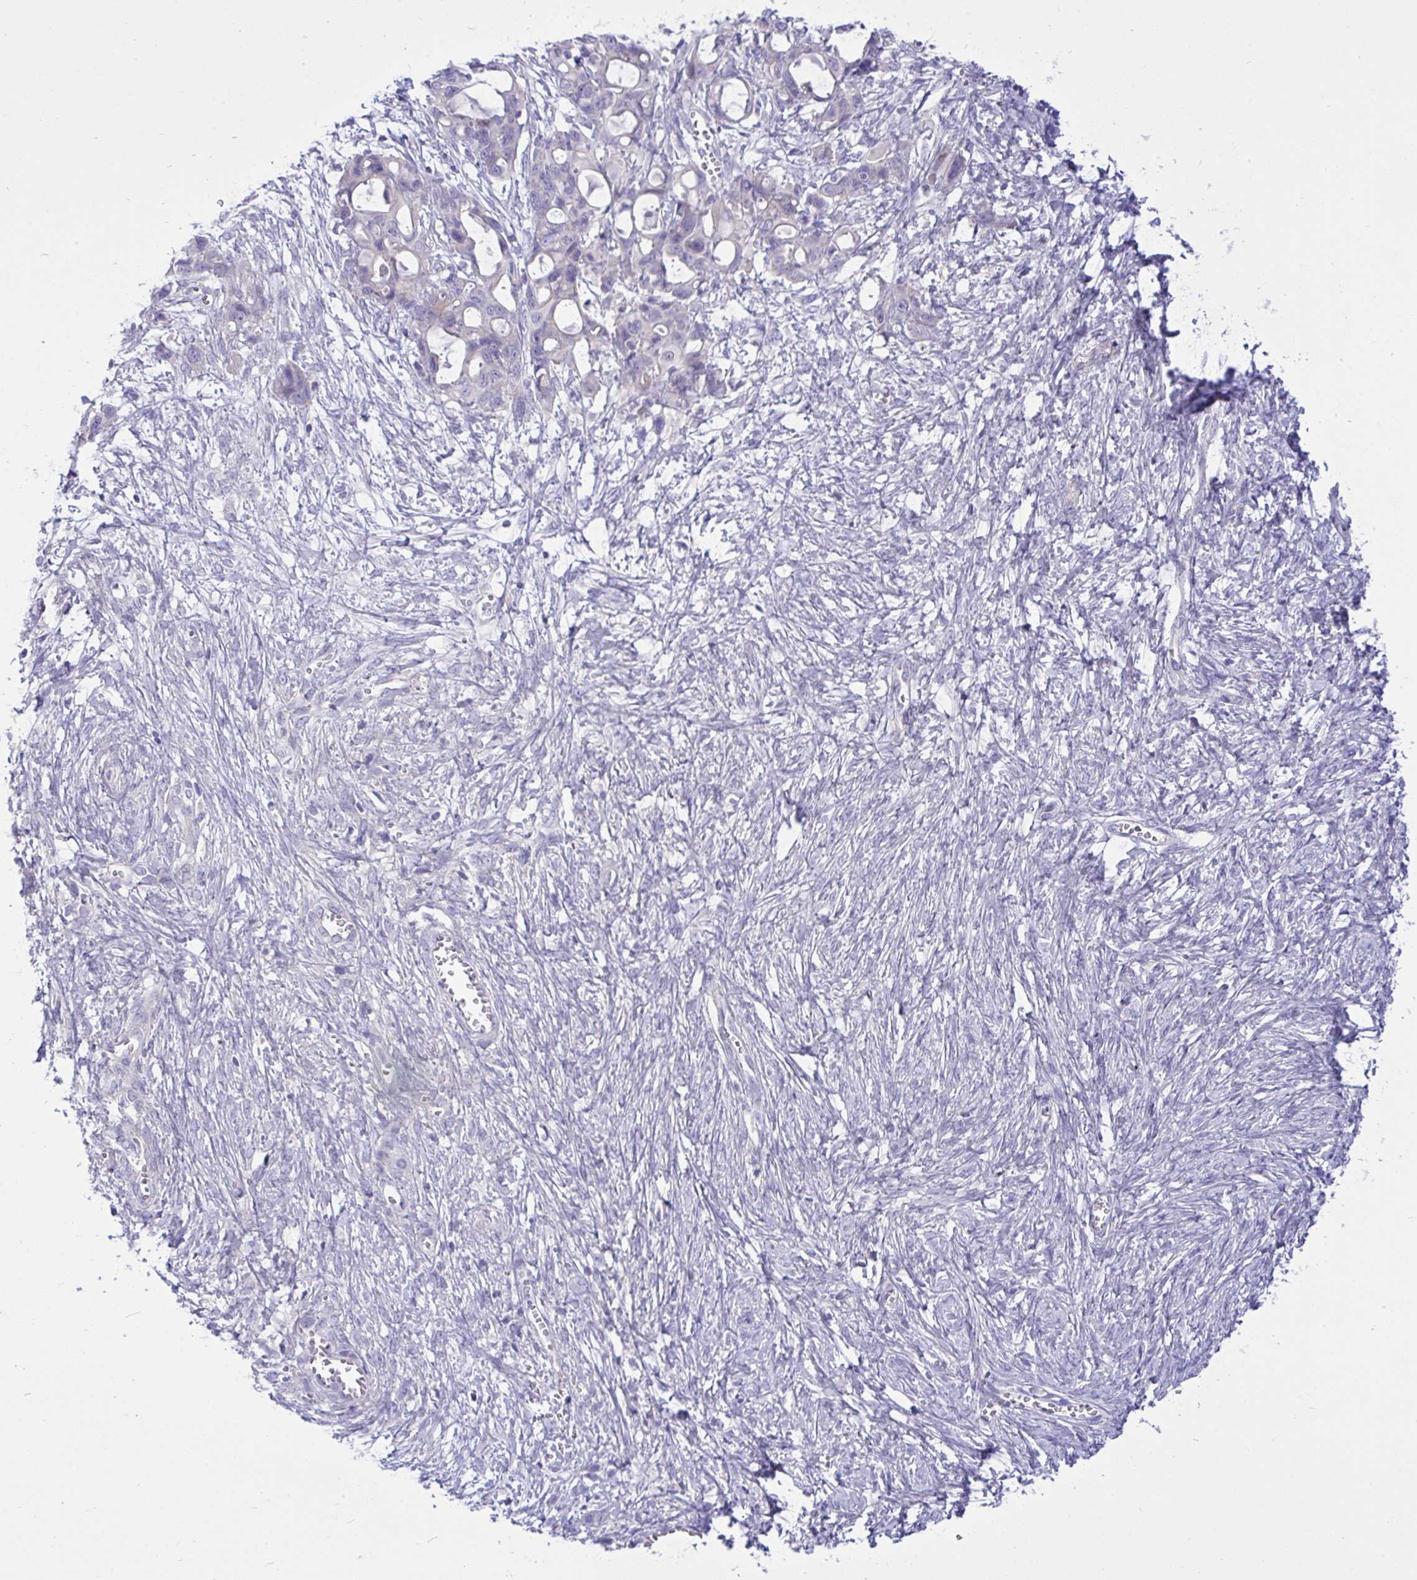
{"staining": {"intensity": "negative", "quantity": "none", "location": "none"}, "tissue": "ovarian cancer", "cell_type": "Tumor cells", "image_type": "cancer", "snomed": [{"axis": "morphology", "description": "Cystadenocarcinoma, mucinous, NOS"}, {"axis": "topography", "description": "Ovary"}], "caption": "Ovarian cancer was stained to show a protein in brown. There is no significant staining in tumor cells.", "gene": "WDR97", "patient": {"sex": "female", "age": 70}}